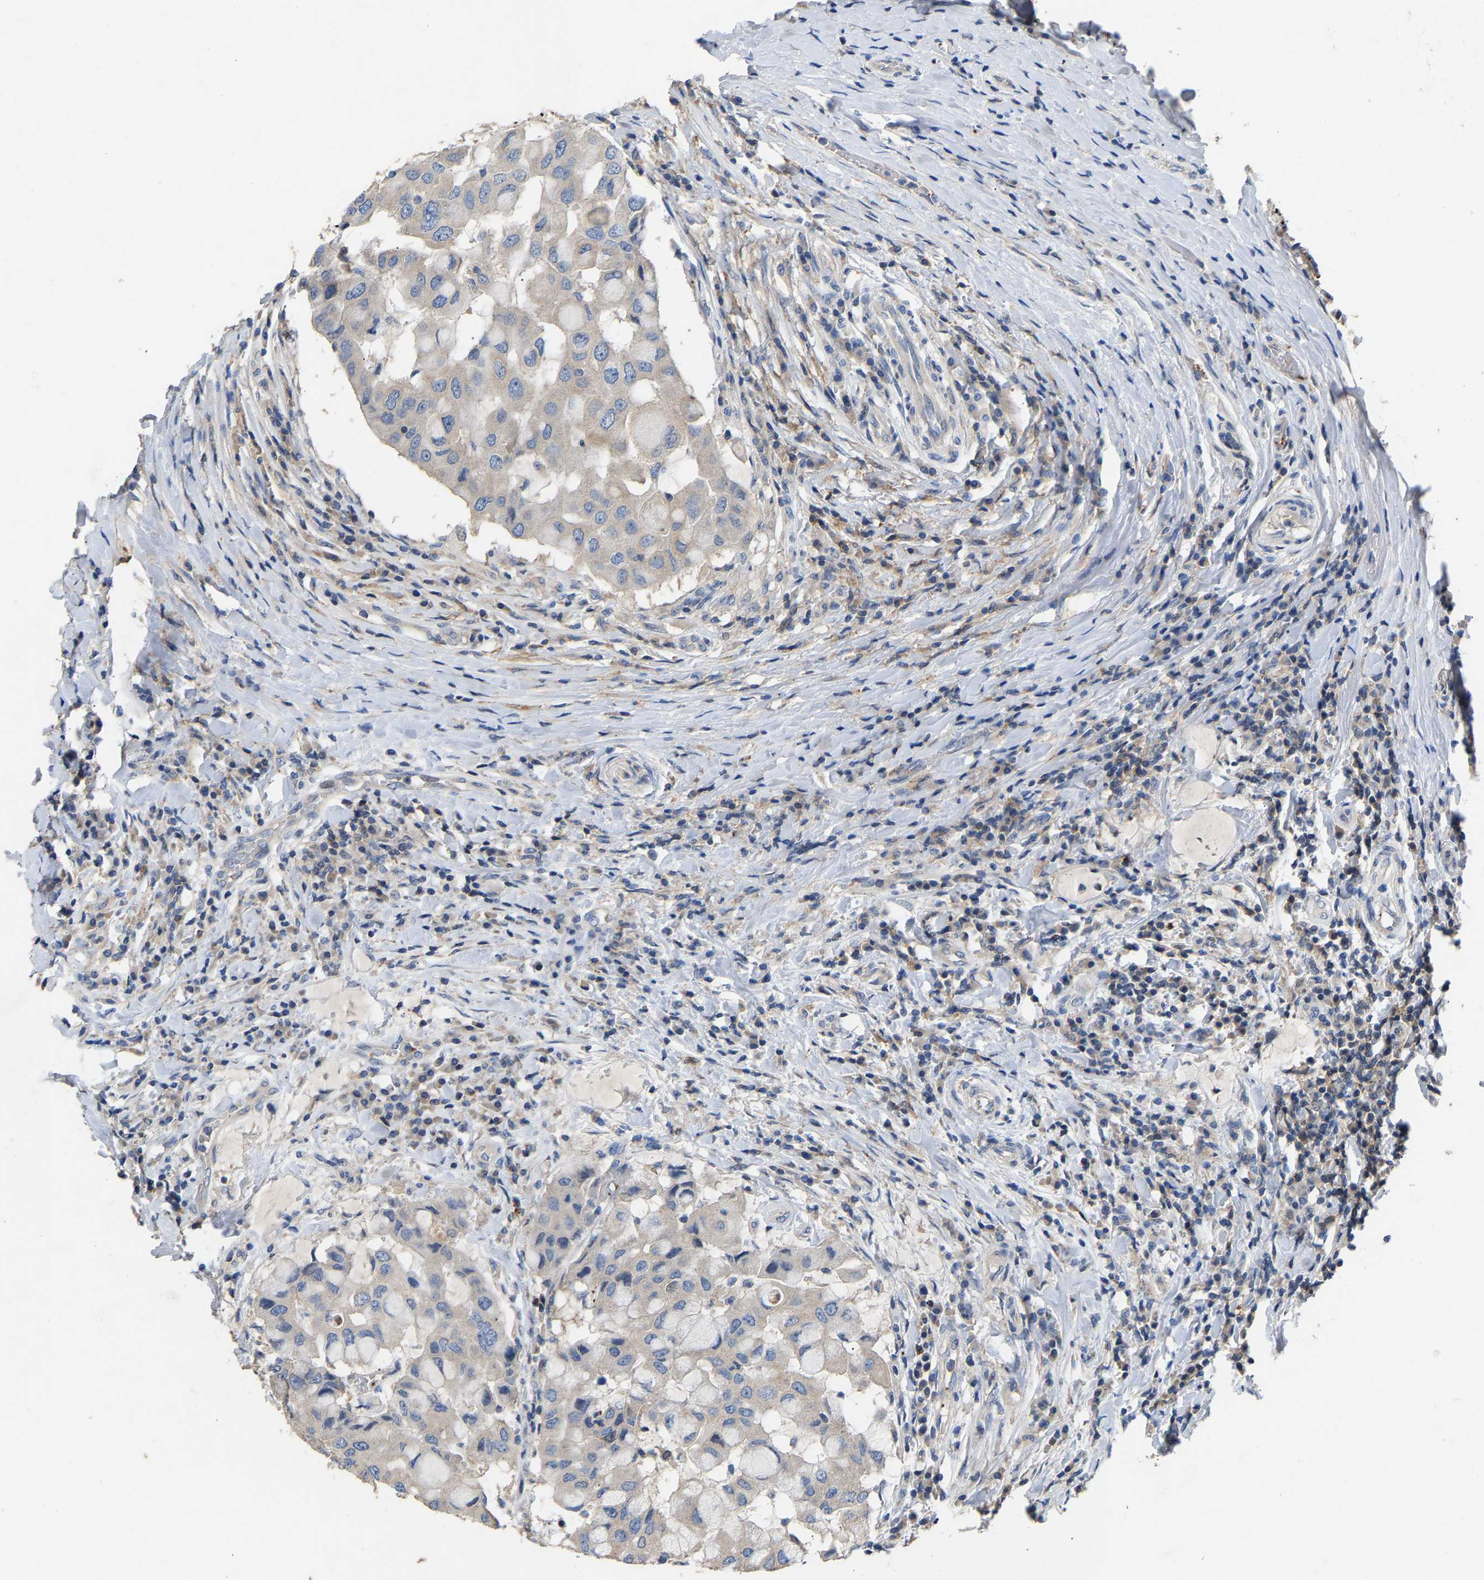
{"staining": {"intensity": "negative", "quantity": "none", "location": "none"}, "tissue": "breast cancer", "cell_type": "Tumor cells", "image_type": "cancer", "snomed": [{"axis": "morphology", "description": "Duct carcinoma"}, {"axis": "topography", "description": "Breast"}], "caption": "Tumor cells are negative for brown protein staining in breast infiltrating ductal carcinoma.", "gene": "CCDC171", "patient": {"sex": "female", "age": 27}}